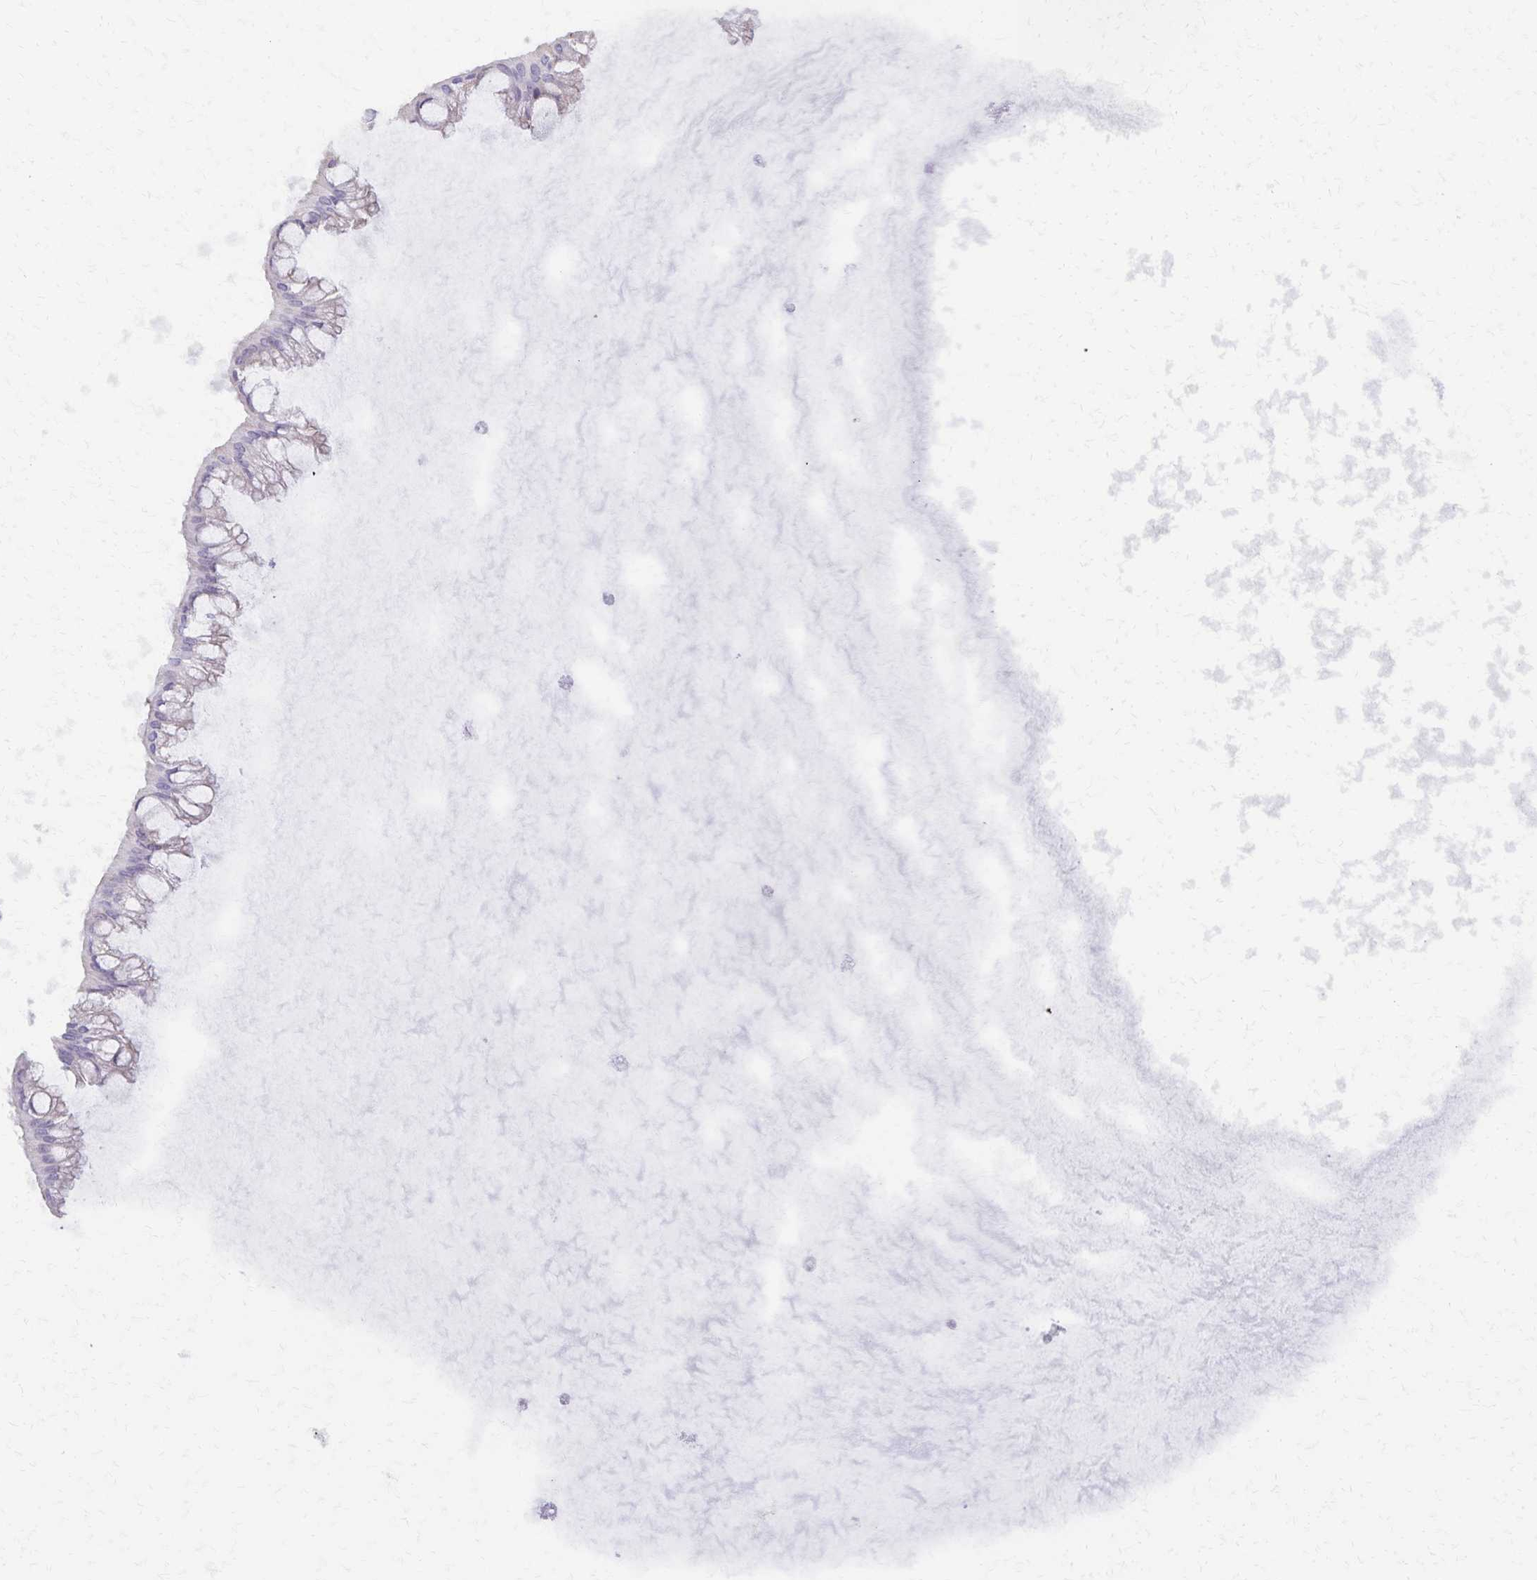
{"staining": {"intensity": "negative", "quantity": "none", "location": "none"}, "tissue": "ovarian cancer", "cell_type": "Tumor cells", "image_type": "cancer", "snomed": [{"axis": "morphology", "description": "Cystadenocarcinoma, mucinous, NOS"}, {"axis": "topography", "description": "Ovary"}], "caption": "Immunohistochemical staining of ovarian mucinous cystadenocarcinoma exhibits no significant positivity in tumor cells. (DAB (3,3'-diaminobenzidine) IHC visualized using brightfield microscopy, high magnification).", "gene": "KISS1", "patient": {"sex": "female", "age": 73}}